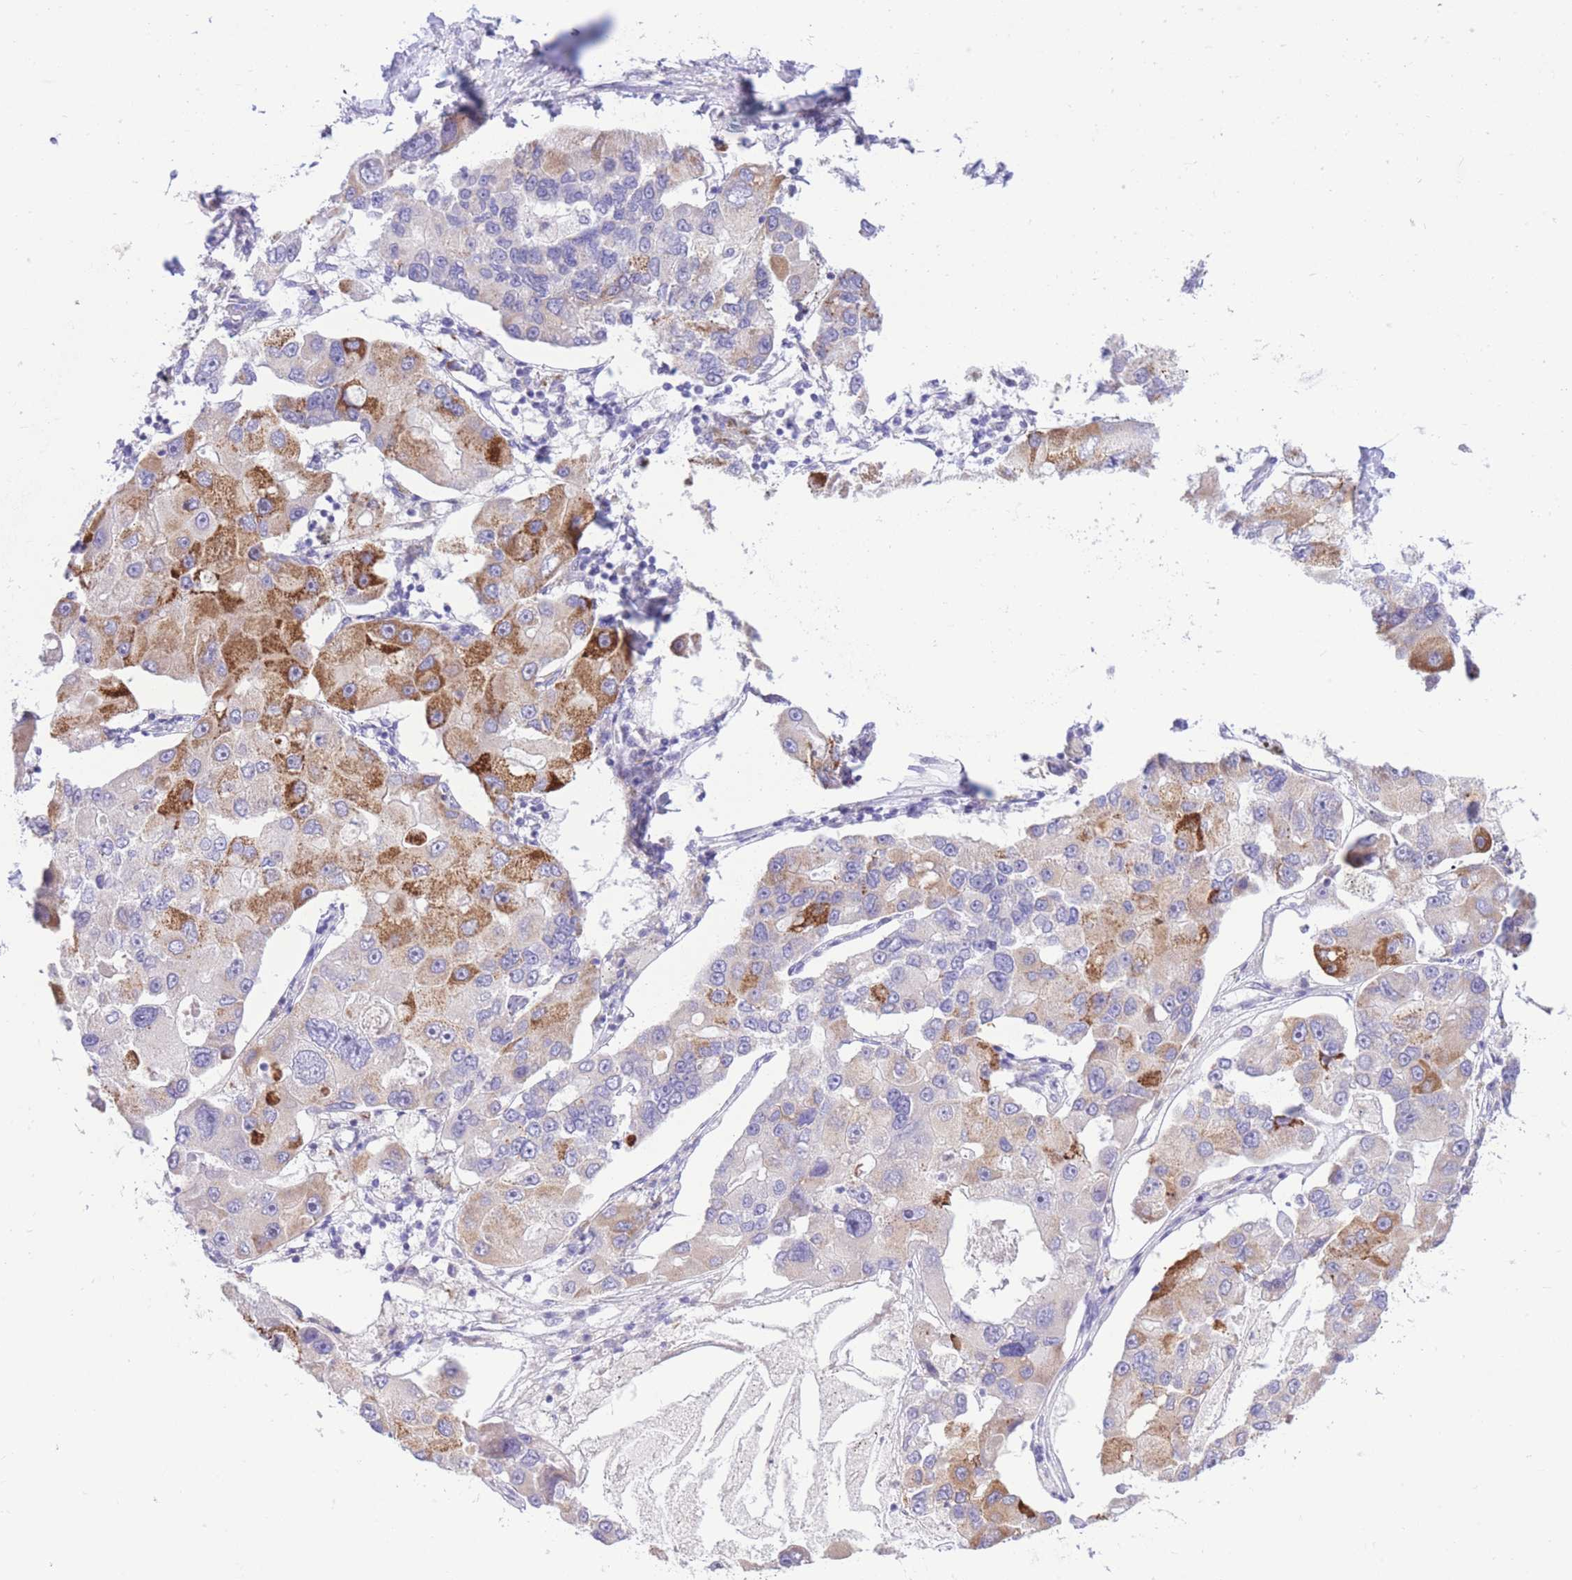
{"staining": {"intensity": "moderate", "quantity": "<25%", "location": "cytoplasmic/membranous"}, "tissue": "lung cancer", "cell_type": "Tumor cells", "image_type": "cancer", "snomed": [{"axis": "morphology", "description": "Adenocarcinoma, NOS"}, {"axis": "topography", "description": "Lung"}], "caption": "The micrograph demonstrates immunohistochemical staining of adenocarcinoma (lung). There is moderate cytoplasmic/membranous expression is appreciated in approximately <25% of tumor cells.", "gene": "RPL39L", "patient": {"sex": "female", "age": 54}}